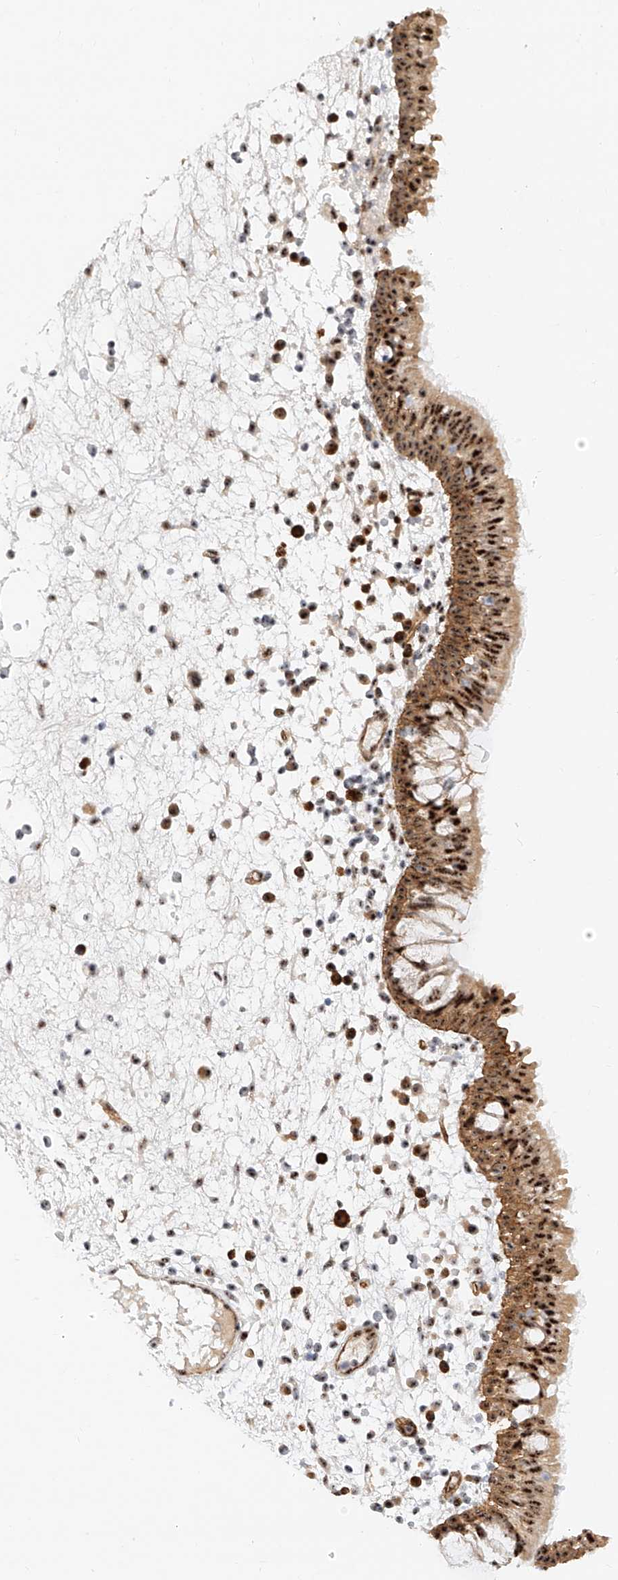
{"staining": {"intensity": "strong", "quantity": ">75%", "location": "cytoplasmic/membranous,nuclear"}, "tissue": "nasopharynx", "cell_type": "Respiratory epithelial cells", "image_type": "normal", "snomed": [{"axis": "morphology", "description": "Normal tissue, NOS"}, {"axis": "morphology", "description": "Inflammation, NOS"}, {"axis": "morphology", "description": "Malignant melanoma, Metastatic site"}, {"axis": "topography", "description": "Nasopharynx"}], "caption": "Immunohistochemical staining of normal nasopharynx reveals >75% levels of strong cytoplasmic/membranous,nuclear protein positivity in approximately >75% of respiratory epithelial cells.", "gene": "ATXN7L2", "patient": {"sex": "male", "age": 70}}